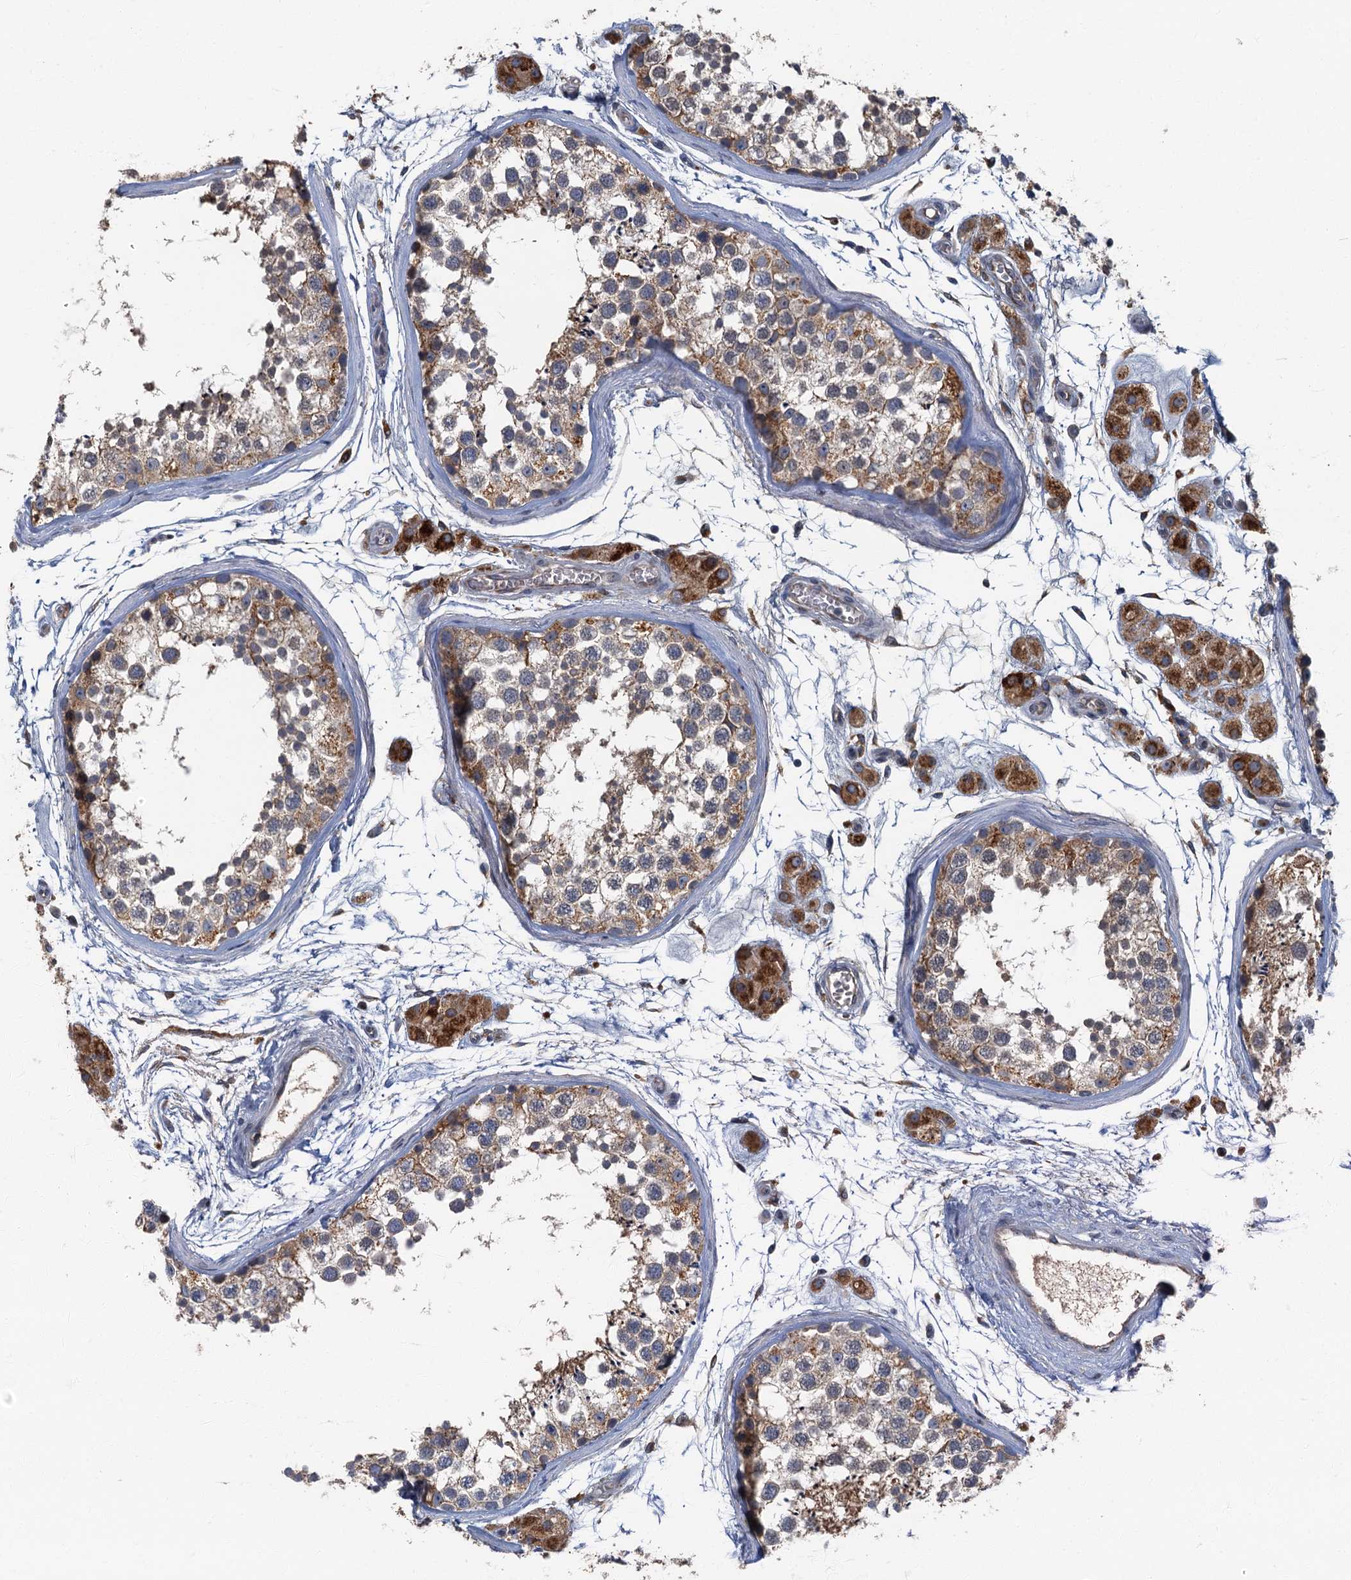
{"staining": {"intensity": "moderate", "quantity": ">75%", "location": "cytoplasmic/membranous"}, "tissue": "testis", "cell_type": "Cells in seminiferous ducts", "image_type": "normal", "snomed": [{"axis": "morphology", "description": "Normal tissue, NOS"}, {"axis": "topography", "description": "Testis"}], "caption": "Immunohistochemical staining of unremarkable testis displays medium levels of moderate cytoplasmic/membranous staining in about >75% of cells in seminiferous ducts.", "gene": "SPDYC", "patient": {"sex": "male", "age": 56}}